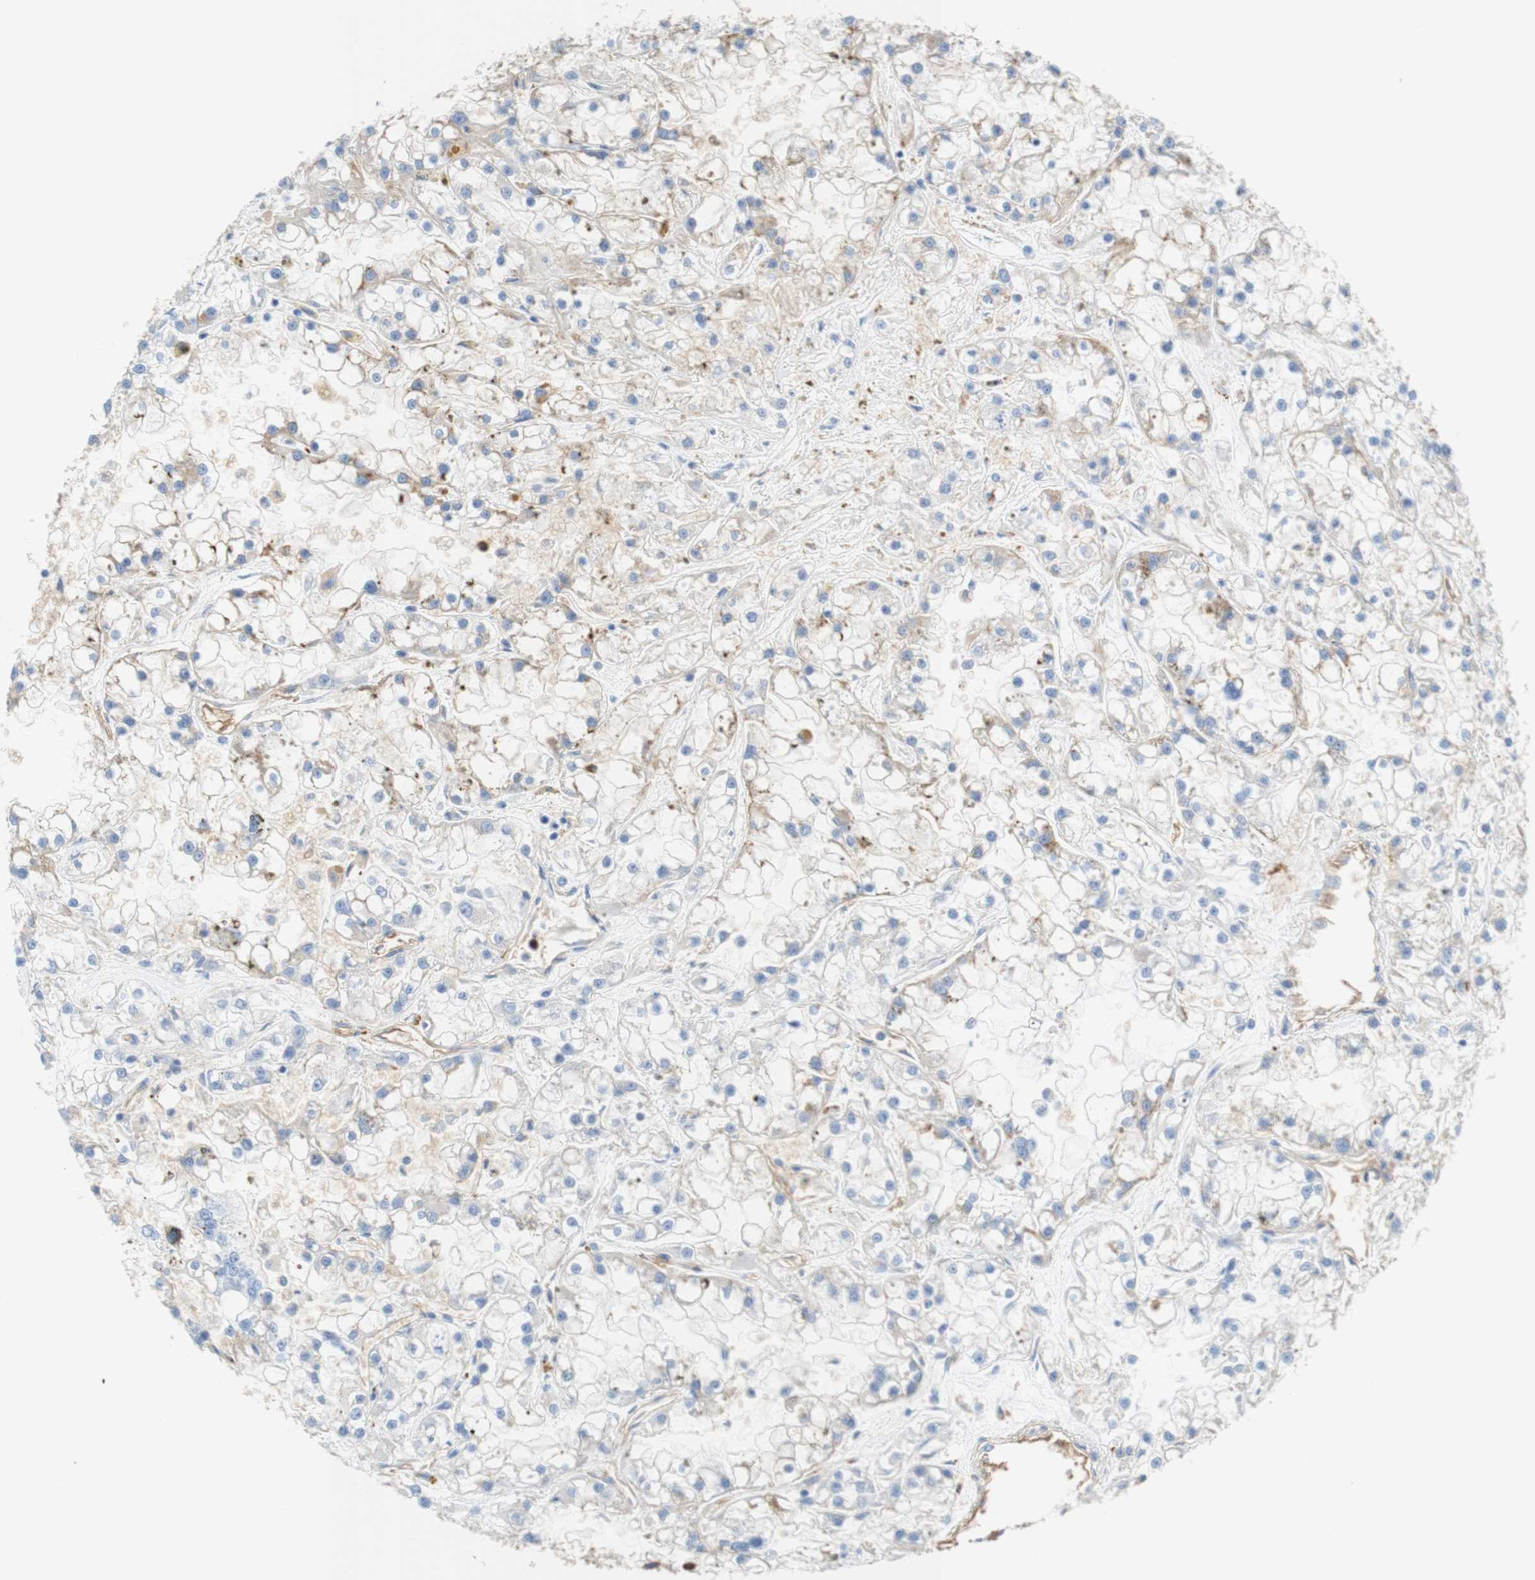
{"staining": {"intensity": "negative", "quantity": "none", "location": "none"}, "tissue": "renal cancer", "cell_type": "Tumor cells", "image_type": "cancer", "snomed": [{"axis": "morphology", "description": "Adenocarcinoma, NOS"}, {"axis": "topography", "description": "Kidney"}], "caption": "This is a micrograph of IHC staining of adenocarcinoma (renal), which shows no expression in tumor cells. (DAB (3,3'-diaminobenzidine) immunohistochemistry (IHC) with hematoxylin counter stain).", "gene": "STOM", "patient": {"sex": "female", "age": 52}}